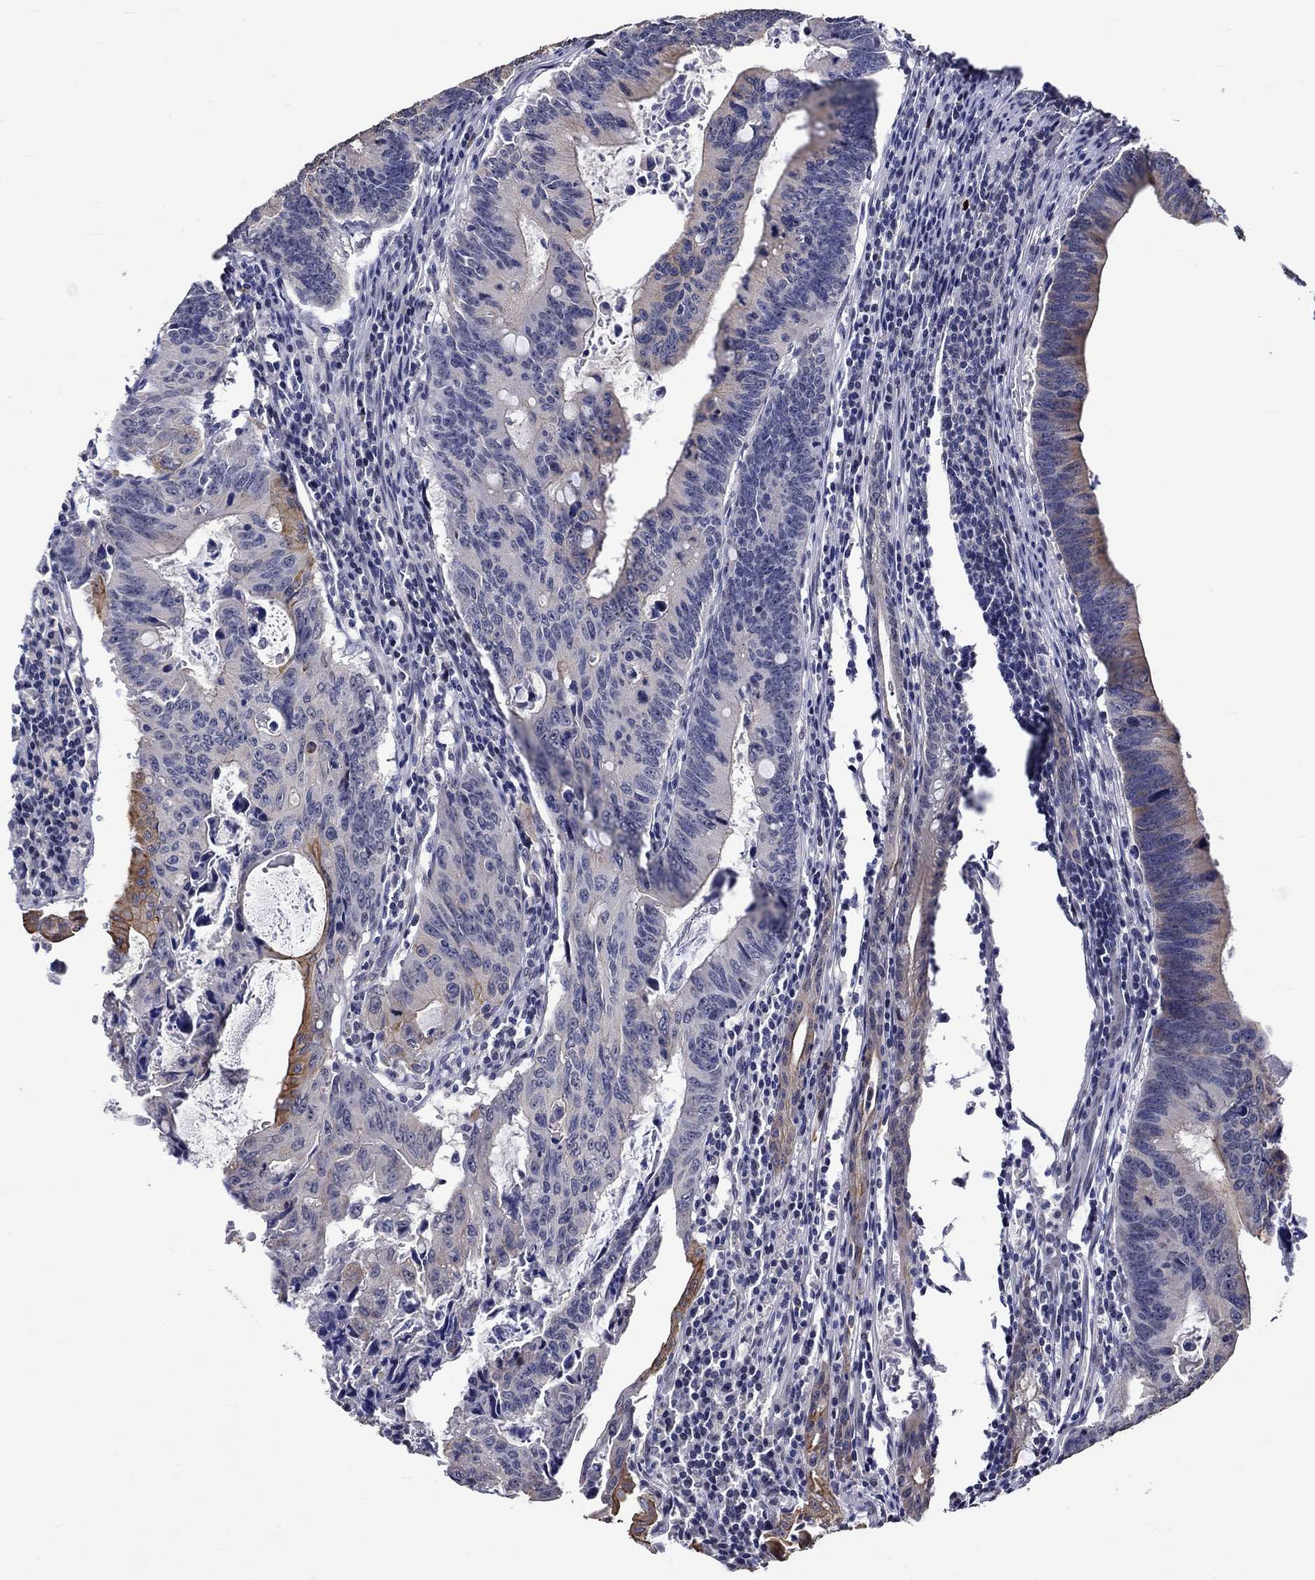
{"staining": {"intensity": "moderate", "quantity": "<25%", "location": "cytoplasmic/membranous"}, "tissue": "colorectal cancer", "cell_type": "Tumor cells", "image_type": "cancer", "snomed": [{"axis": "morphology", "description": "Adenocarcinoma, NOS"}, {"axis": "topography", "description": "Colon"}], "caption": "Human colorectal adenocarcinoma stained with a brown dye shows moderate cytoplasmic/membranous positive staining in about <25% of tumor cells.", "gene": "DDX3Y", "patient": {"sex": "female", "age": 87}}